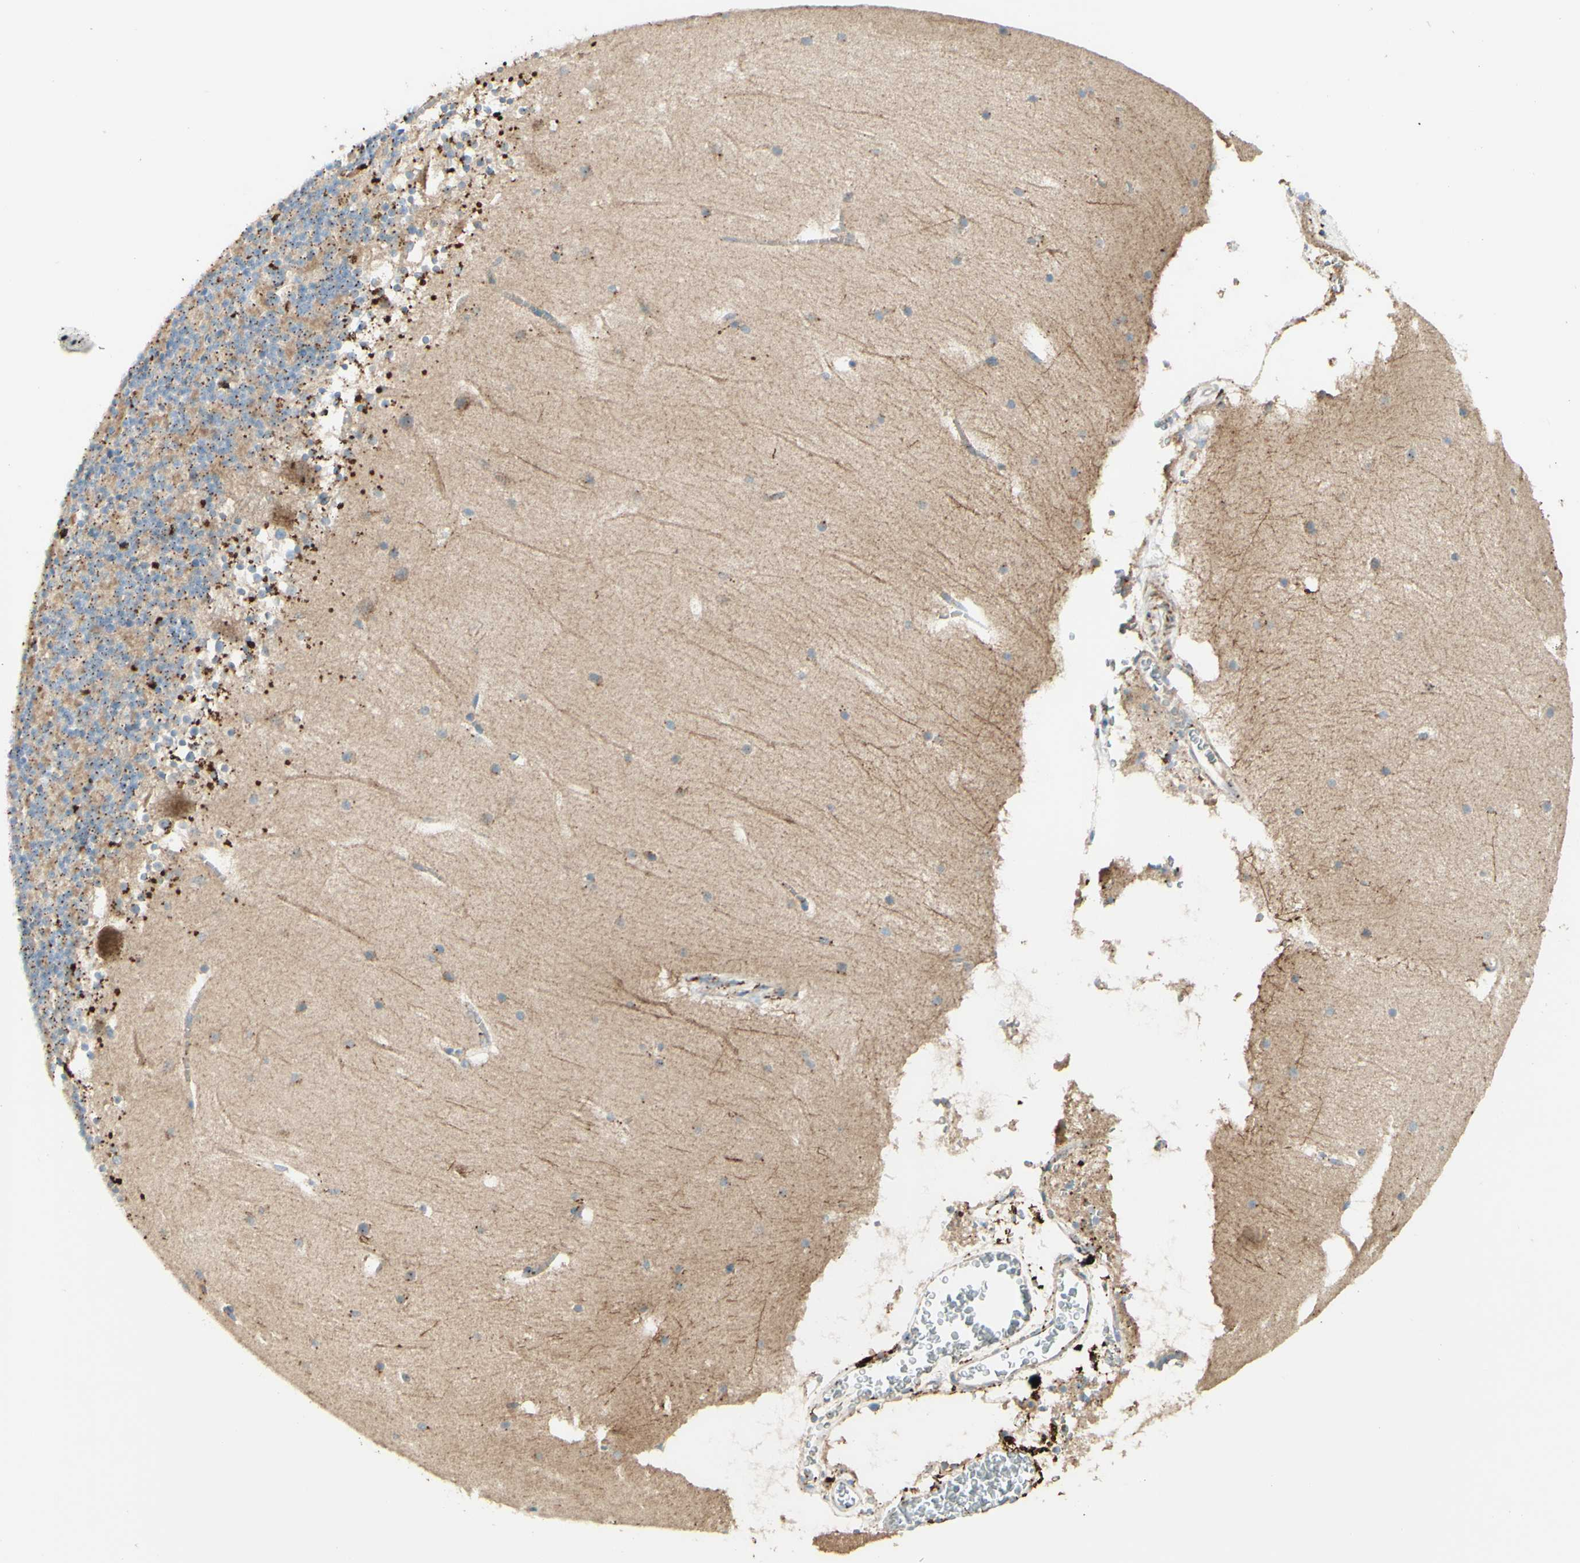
{"staining": {"intensity": "moderate", "quantity": "25%-75%", "location": "cytoplasmic/membranous"}, "tissue": "cerebellum", "cell_type": "Cells in granular layer", "image_type": "normal", "snomed": [{"axis": "morphology", "description": "Normal tissue, NOS"}, {"axis": "topography", "description": "Cerebellum"}], "caption": "Immunohistochemistry (IHC) staining of normal cerebellum, which displays medium levels of moderate cytoplasmic/membranous expression in approximately 25%-75% of cells in granular layer indicating moderate cytoplasmic/membranous protein positivity. The staining was performed using DAB (brown) for protein detection and nuclei were counterstained in hematoxylin (blue).", "gene": "ARMC10", "patient": {"sex": "male", "age": 45}}